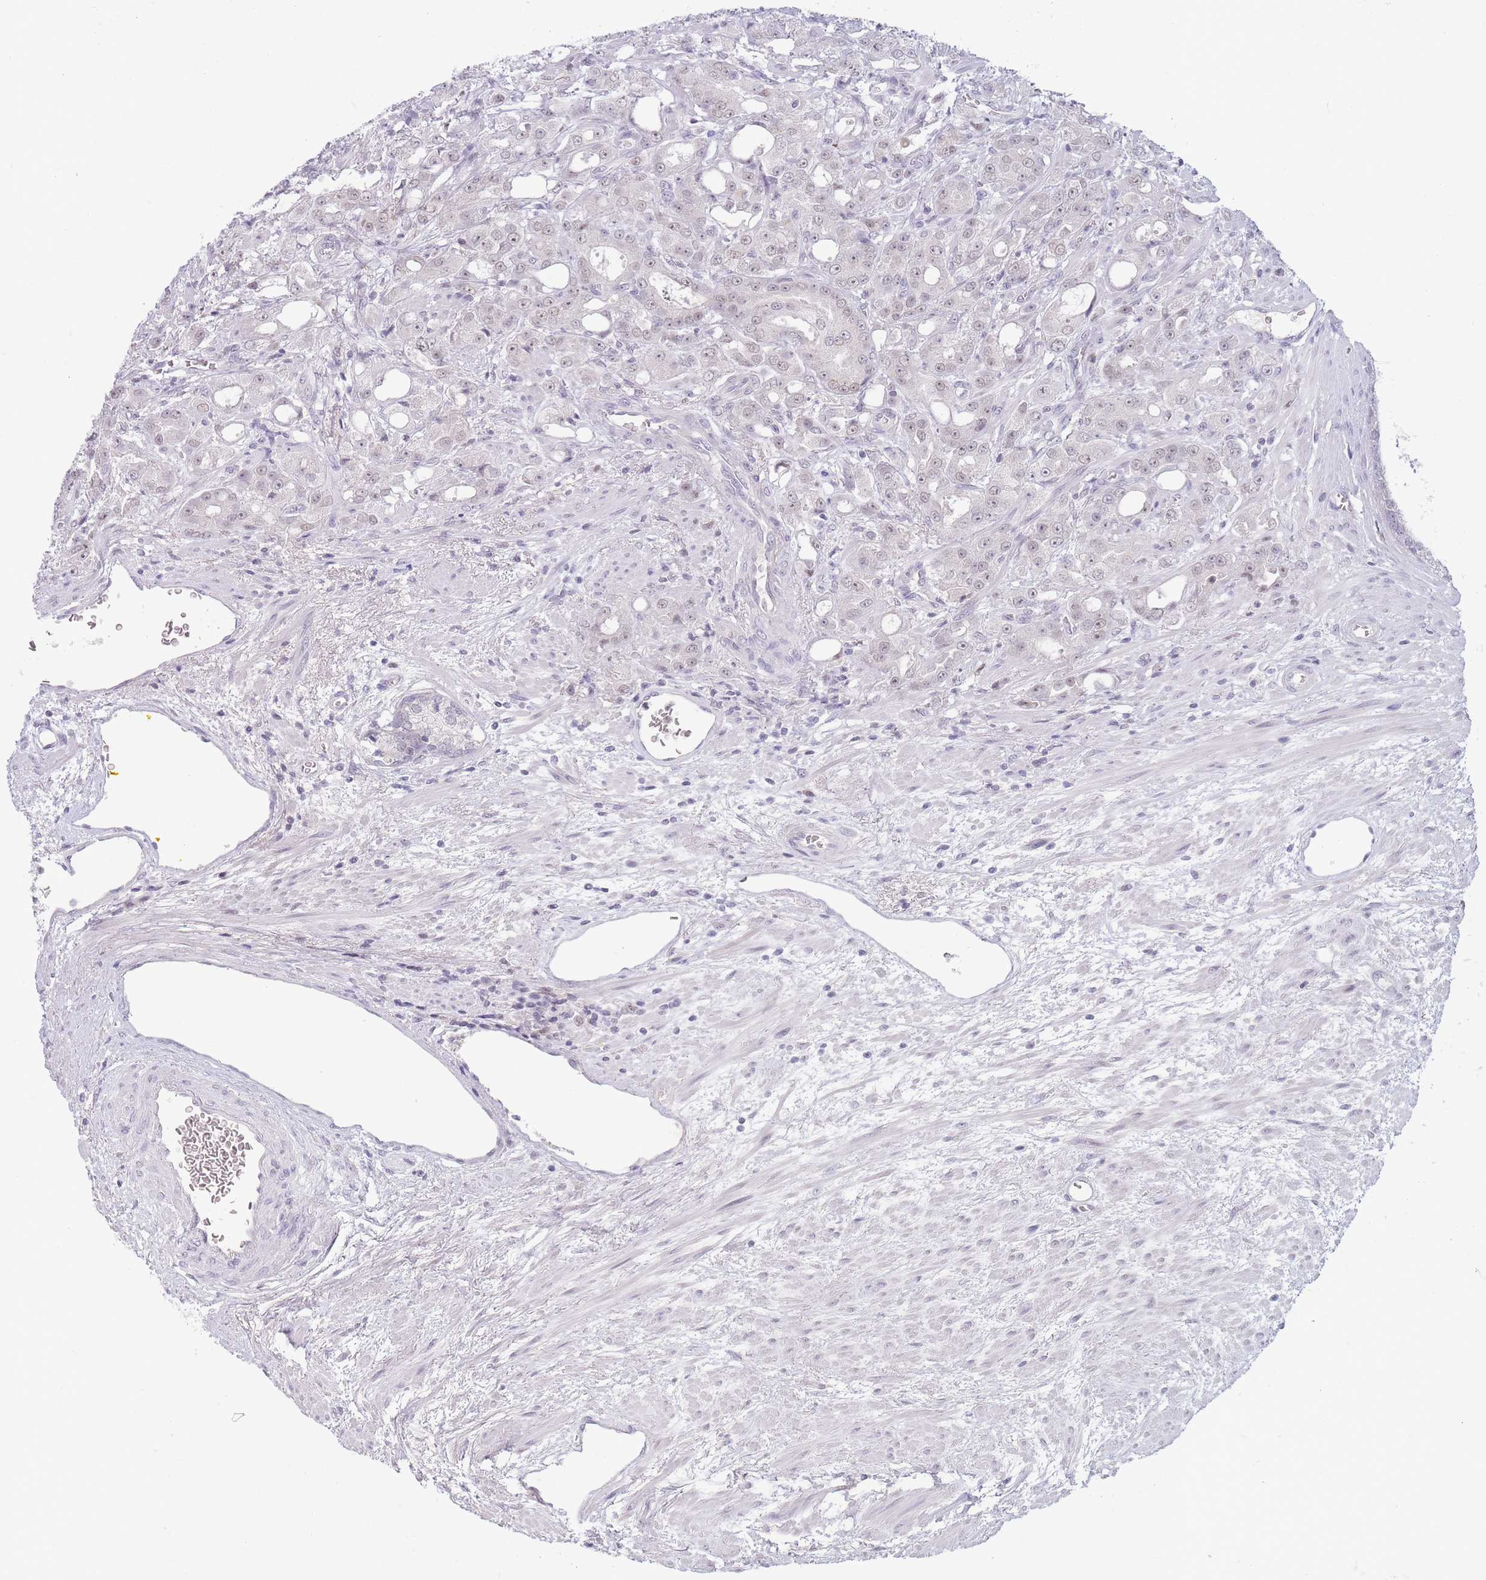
{"staining": {"intensity": "weak", "quantity": "<25%", "location": "nuclear"}, "tissue": "prostate cancer", "cell_type": "Tumor cells", "image_type": "cancer", "snomed": [{"axis": "morphology", "description": "Adenocarcinoma, High grade"}, {"axis": "topography", "description": "Prostate"}], "caption": "The image demonstrates no staining of tumor cells in prostate cancer.", "gene": "ARID3B", "patient": {"sex": "male", "age": 69}}